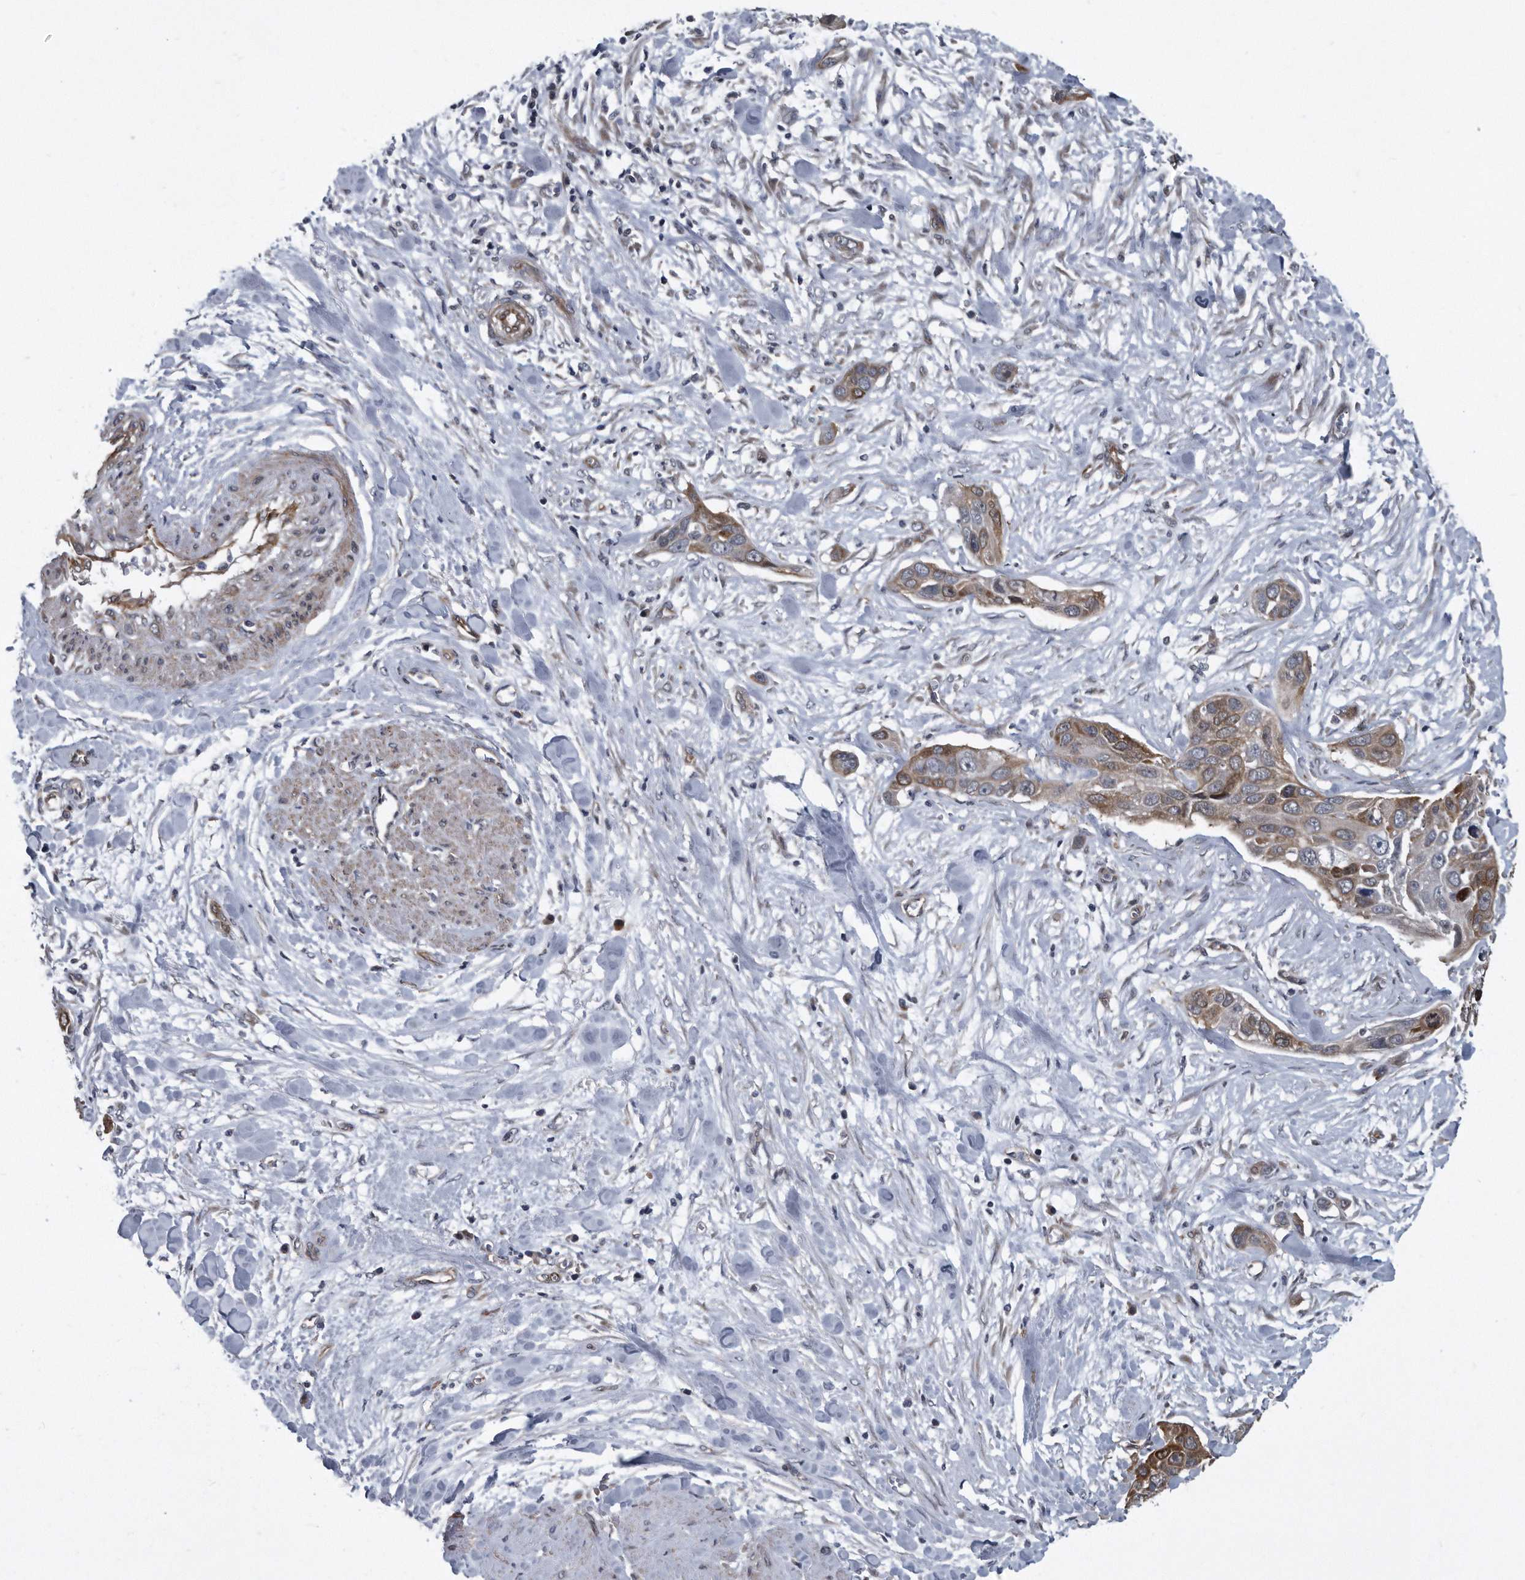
{"staining": {"intensity": "strong", "quantity": "25%-75%", "location": "cytoplasmic/membranous"}, "tissue": "pancreatic cancer", "cell_type": "Tumor cells", "image_type": "cancer", "snomed": [{"axis": "morphology", "description": "Adenocarcinoma, NOS"}, {"axis": "topography", "description": "Pancreas"}], "caption": "Approximately 25%-75% of tumor cells in human pancreatic adenocarcinoma show strong cytoplasmic/membranous protein staining as visualized by brown immunohistochemical staining.", "gene": "ARMCX1", "patient": {"sex": "female", "age": 60}}